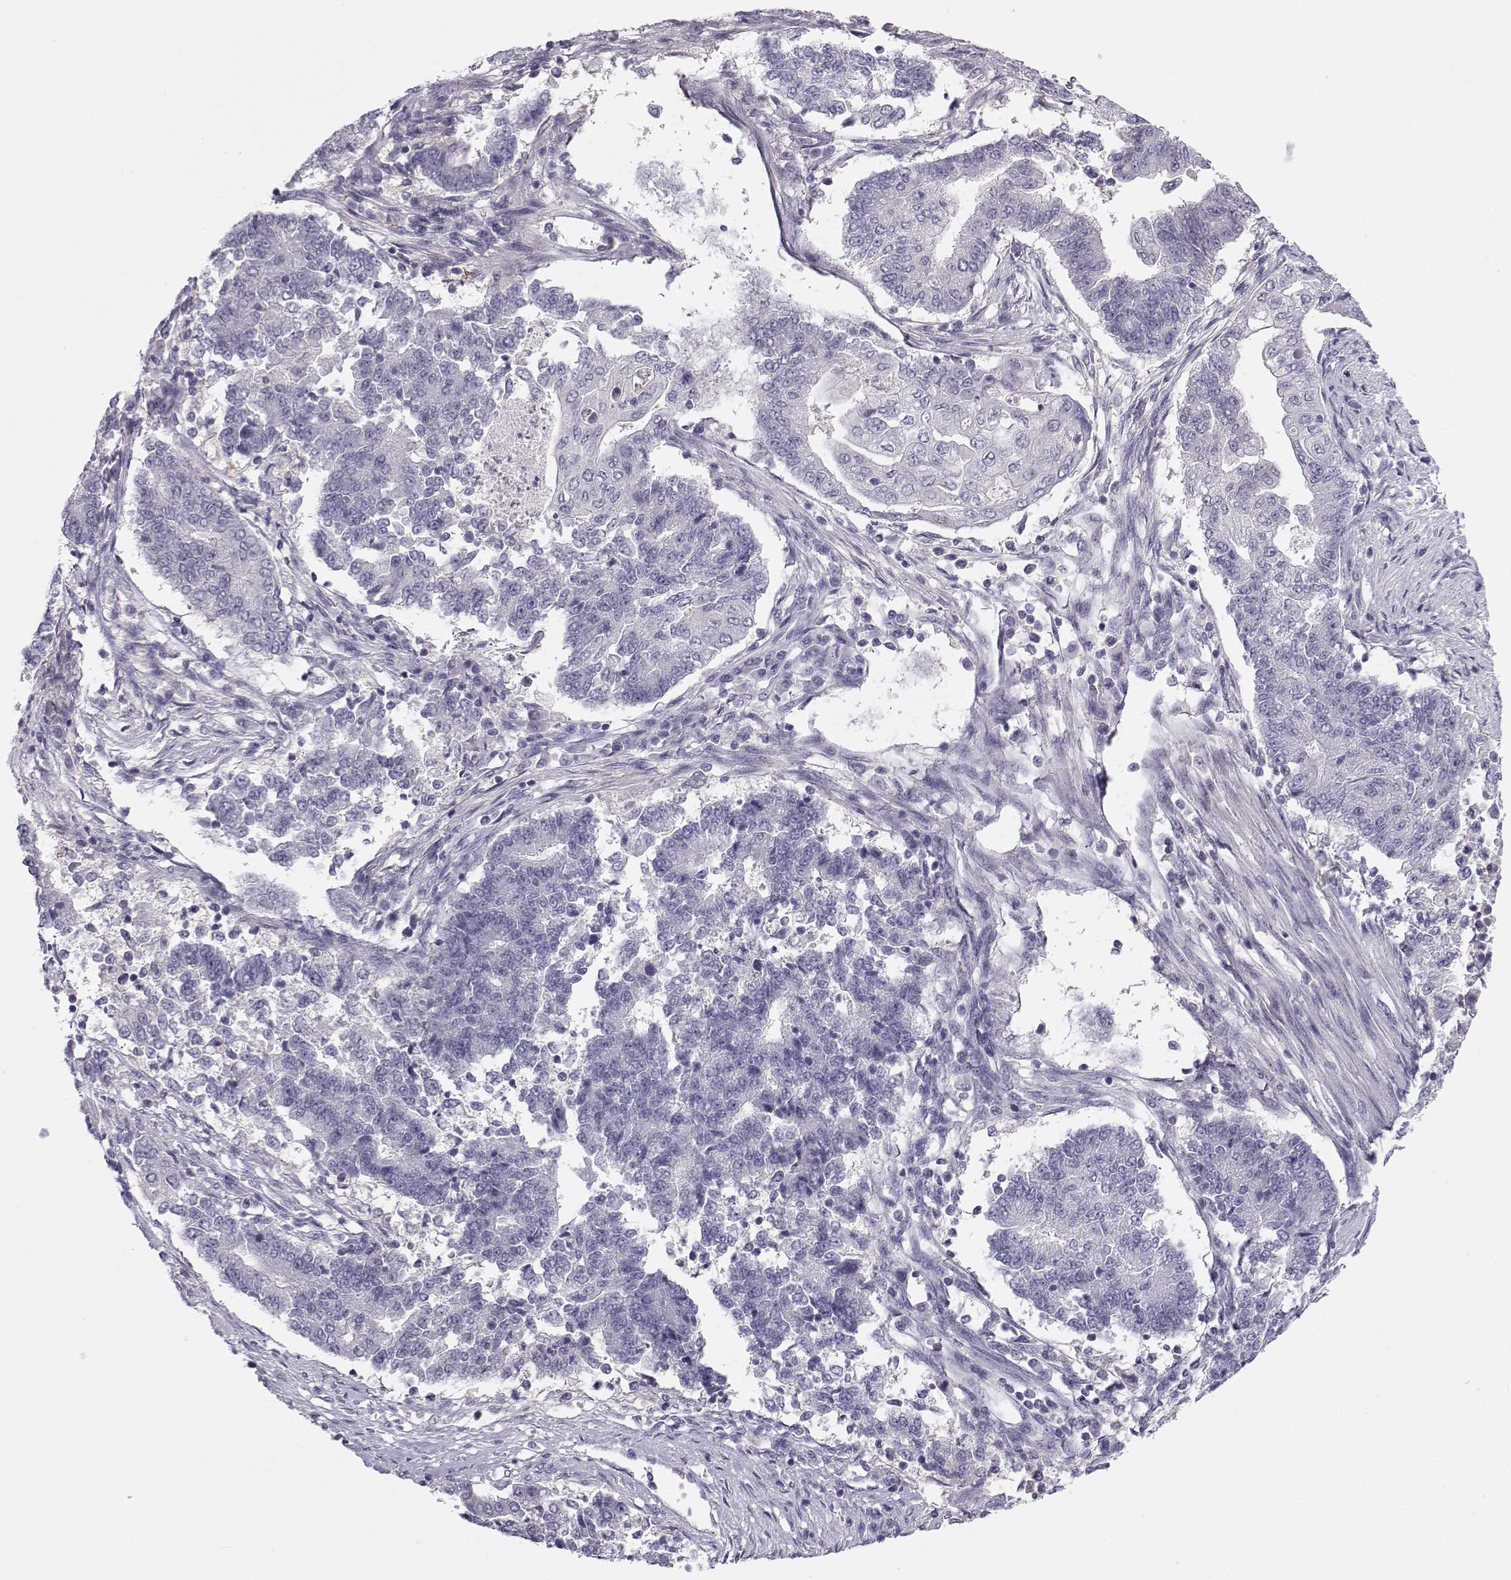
{"staining": {"intensity": "negative", "quantity": "none", "location": "none"}, "tissue": "endometrial cancer", "cell_type": "Tumor cells", "image_type": "cancer", "snomed": [{"axis": "morphology", "description": "Adenocarcinoma, NOS"}, {"axis": "topography", "description": "Uterus"}, {"axis": "topography", "description": "Endometrium"}], "caption": "Protein analysis of endometrial cancer (adenocarcinoma) demonstrates no significant expression in tumor cells.", "gene": "MROH7", "patient": {"sex": "female", "age": 54}}